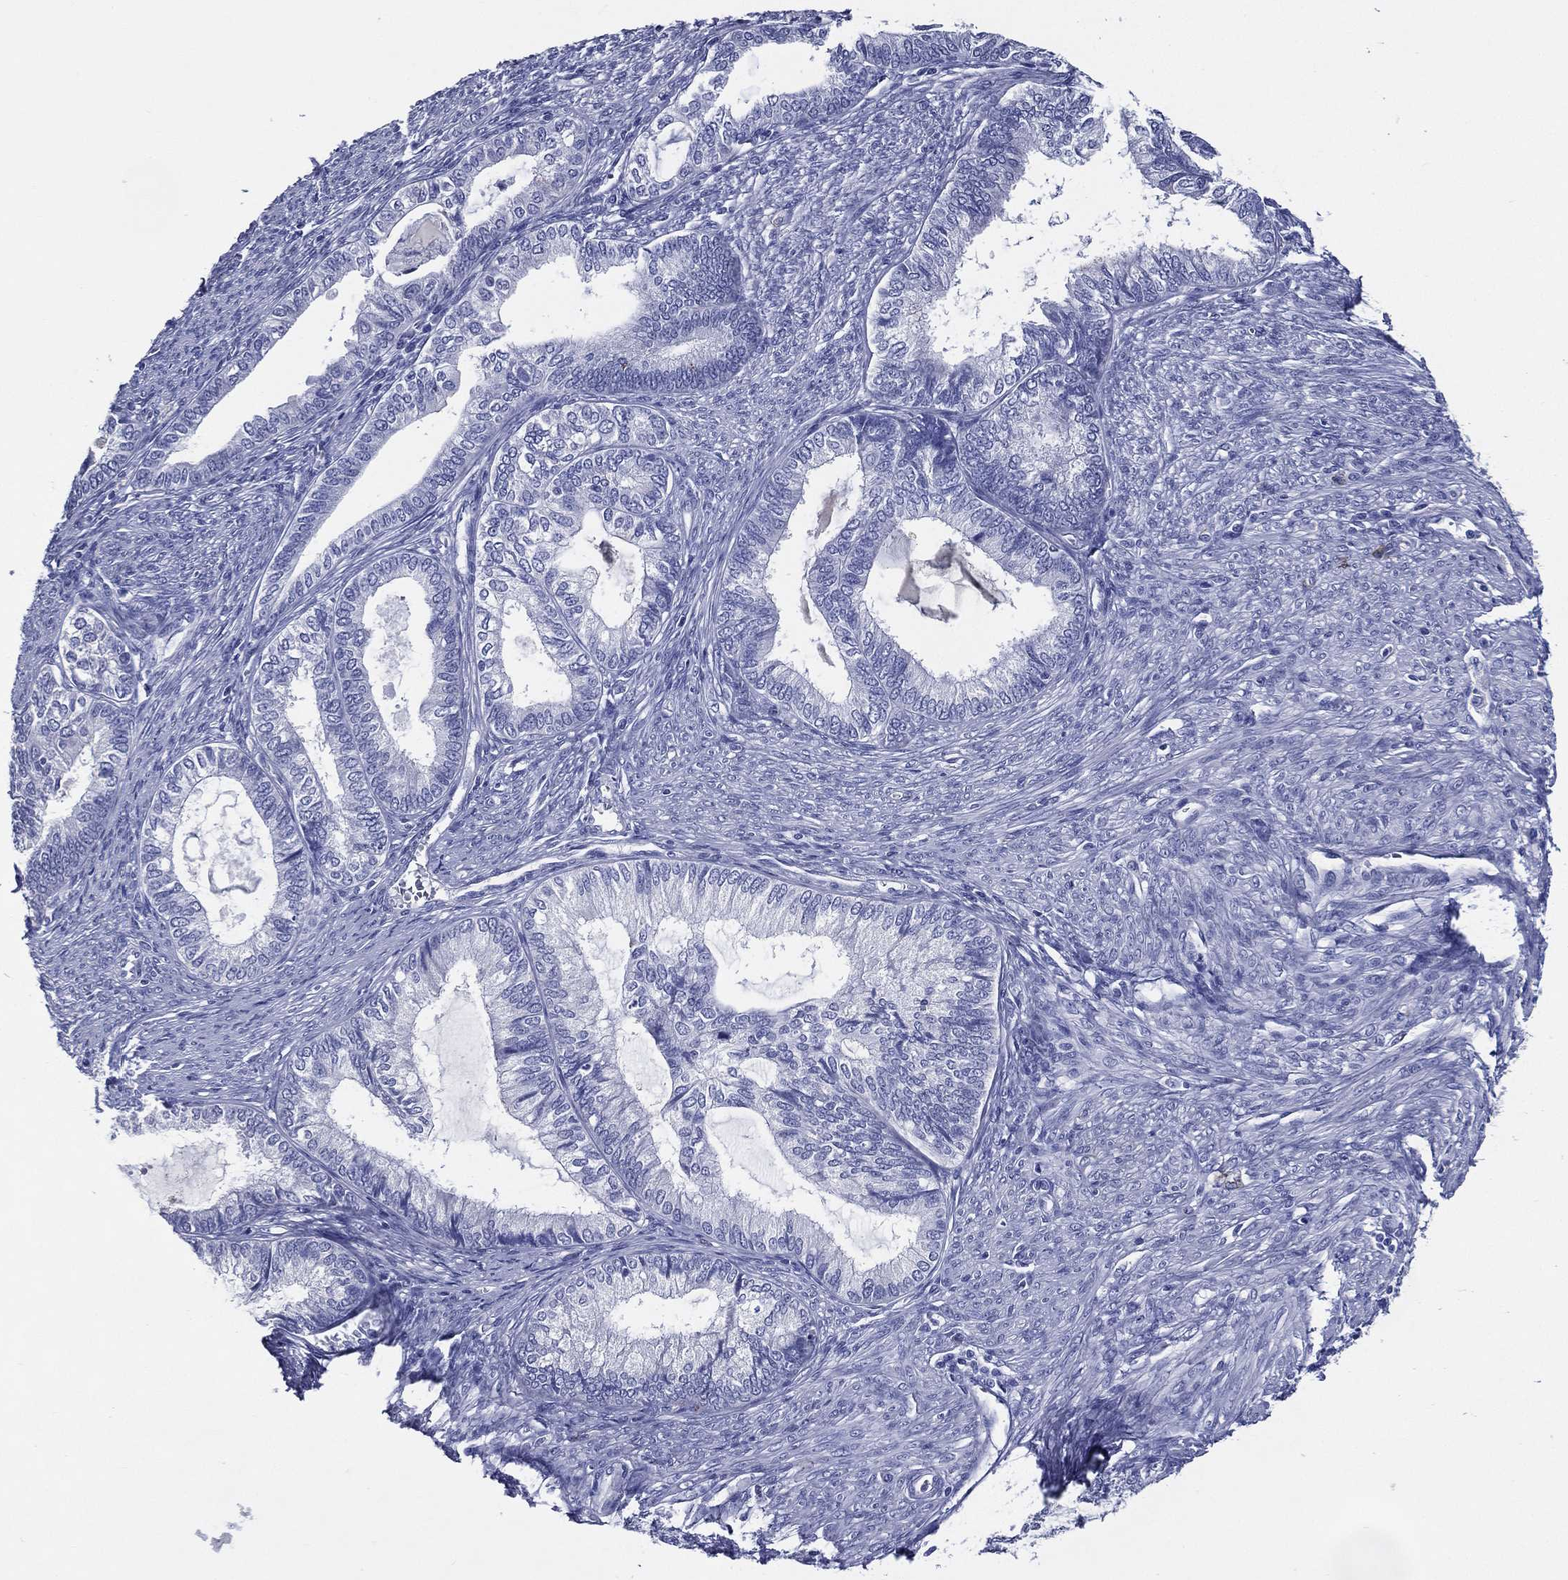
{"staining": {"intensity": "negative", "quantity": "none", "location": "none"}, "tissue": "endometrial cancer", "cell_type": "Tumor cells", "image_type": "cancer", "snomed": [{"axis": "morphology", "description": "Adenocarcinoma, NOS"}, {"axis": "topography", "description": "Endometrium"}], "caption": "Adenocarcinoma (endometrial) was stained to show a protein in brown. There is no significant positivity in tumor cells.", "gene": "ACE2", "patient": {"sex": "female", "age": 86}}